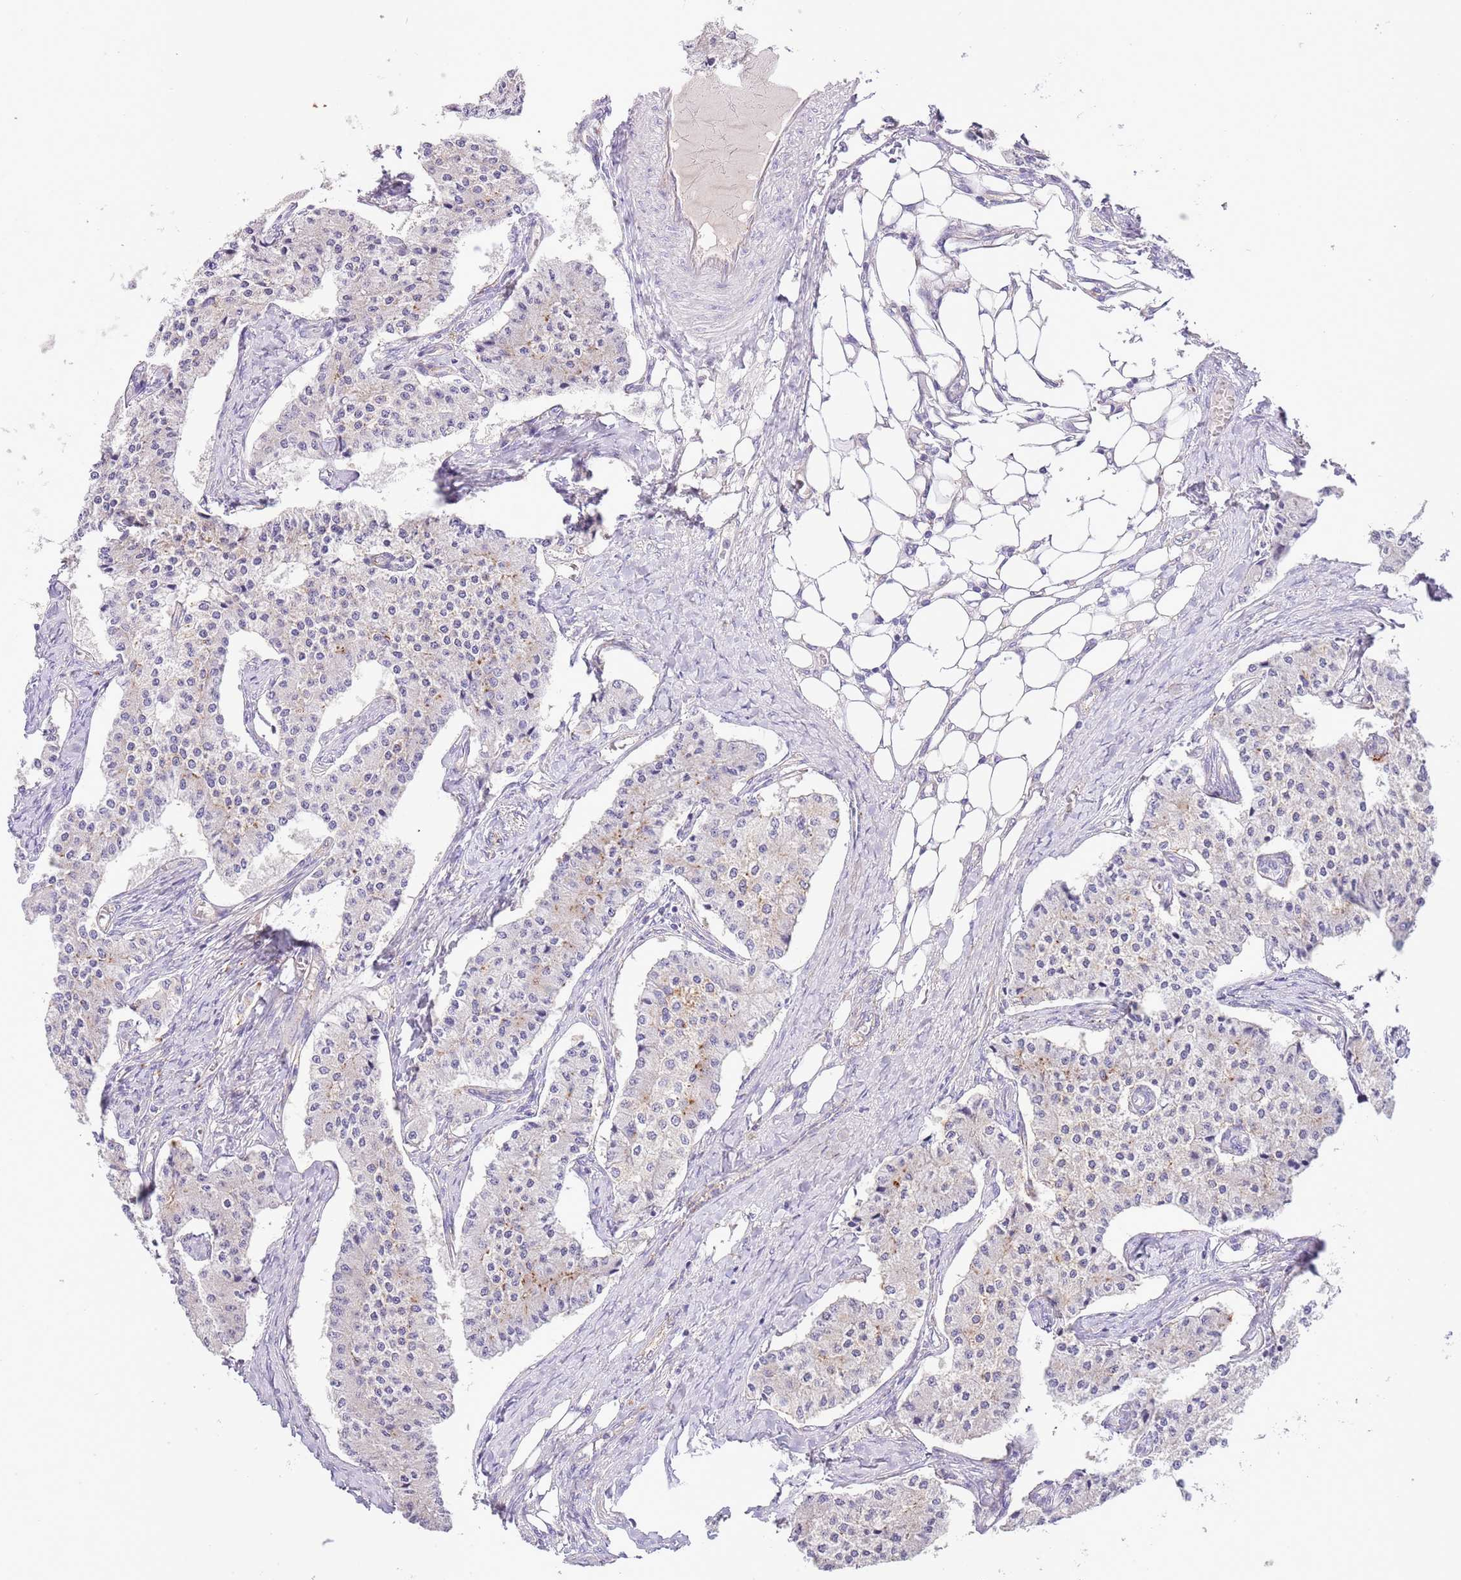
{"staining": {"intensity": "weak", "quantity": "<25%", "location": "cytoplasmic/membranous"}, "tissue": "carcinoid", "cell_type": "Tumor cells", "image_type": "cancer", "snomed": [{"axis": "morphology", "description": "Carcinoid, malignant, NOS"}, {"axis": "topography", "description": "Colon"}], "caption": "DAB immunohistochemical staining of carcinoid demonstrates no significant staining in tumor cells. Nuclei are stained in blue.", "gene": "ABHD17A", "patient": {"sex": "female", "age": 52}}